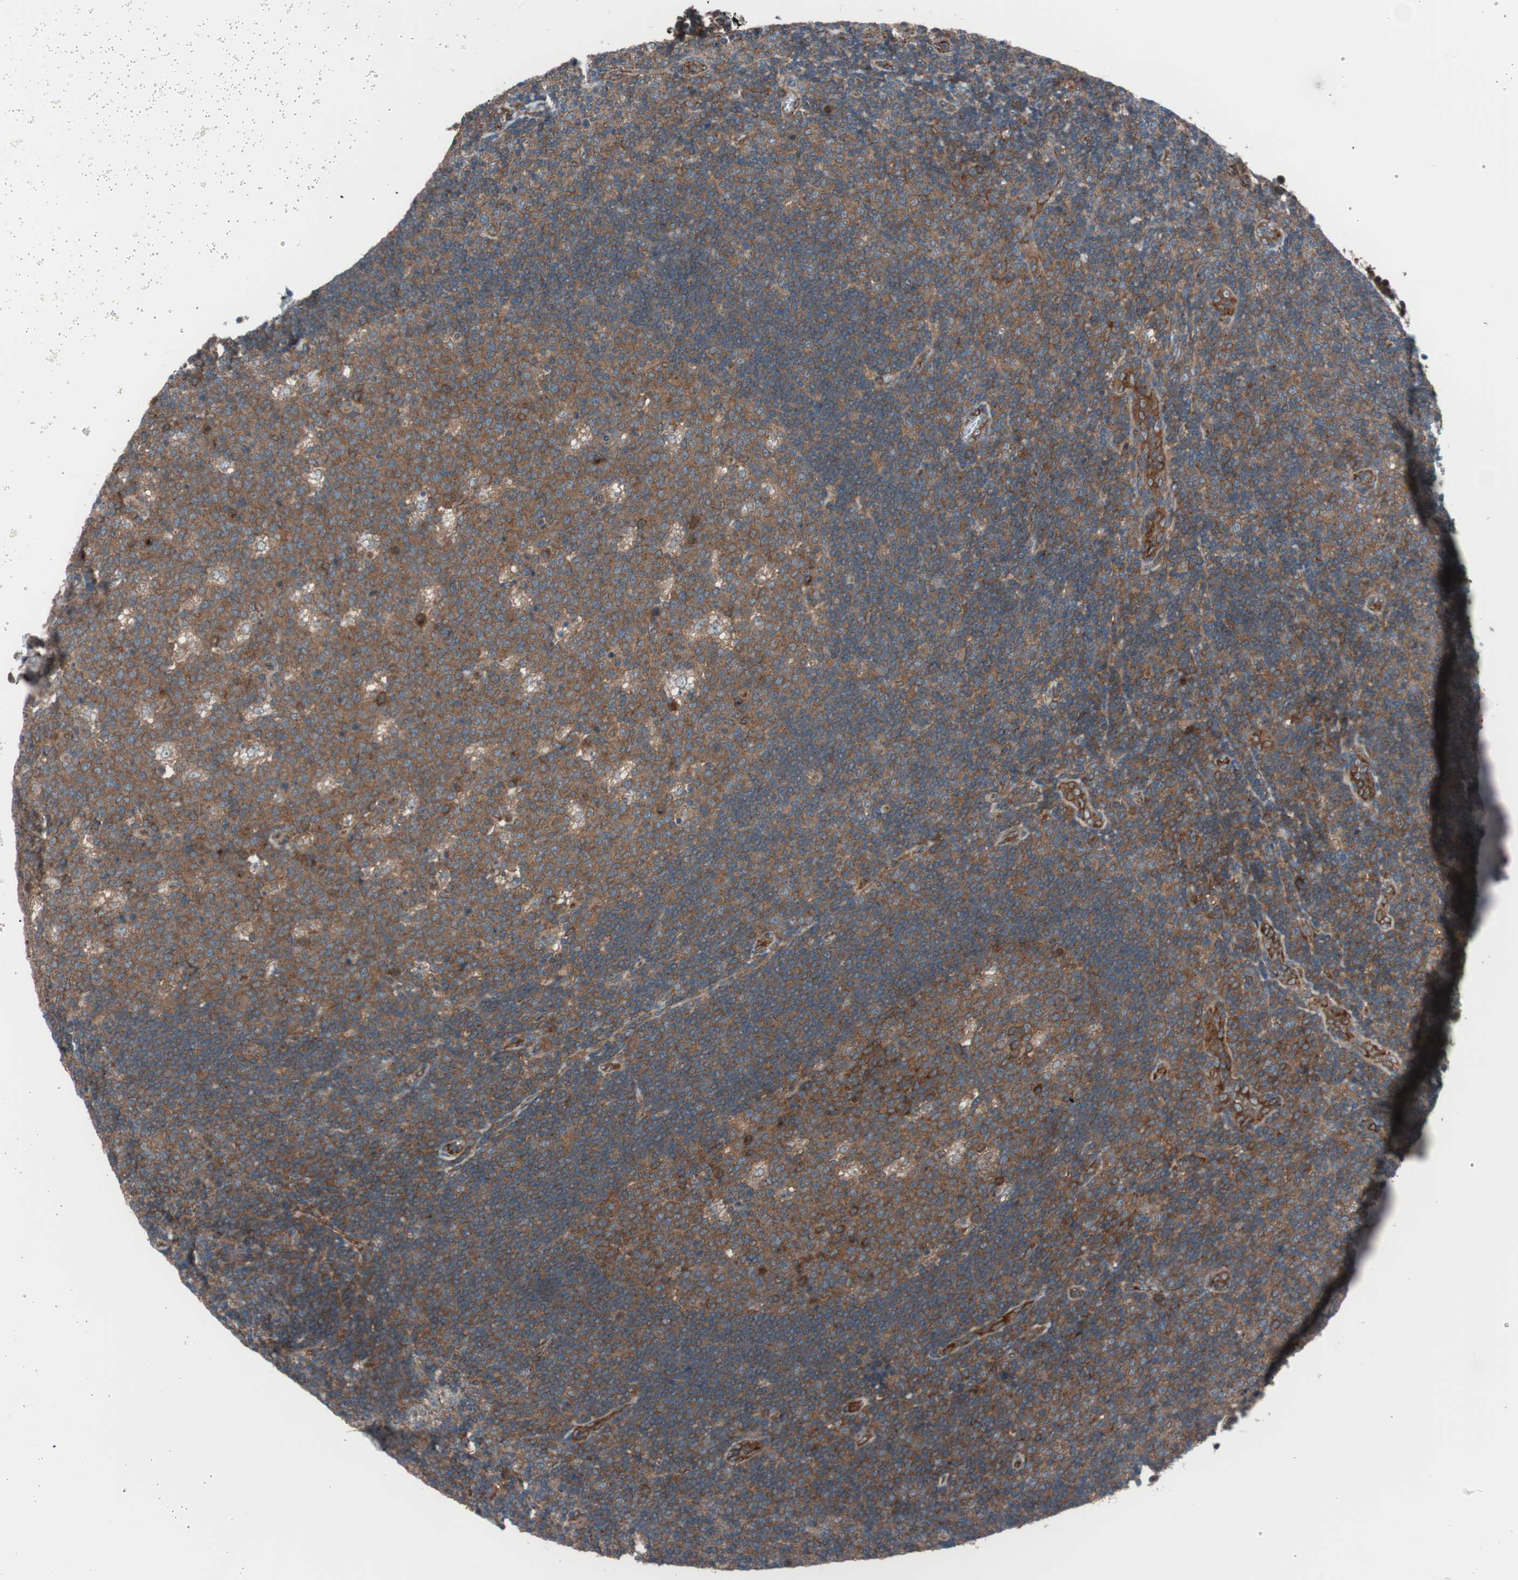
{"staining": {"intensity": "moderate", "quantity": ">75%", "location": "cytoplasmic/membranous"}, "tissue": "lymph node", "cell_type": "Germinal center cells", "image_type": "normal", "snomed": [{"axis": "morphology", "description": "Normal tissue, NOS"}, {"axis": "topography", "description": "Lymph node"}, {"axis": "topography", "description": "Salivary gland"}], "caption": "A brown stain labels moderate cytoplasmic/membranous staining of a protein in germinal center cells of benign lymph node.", "gene": "SEC31A", "patient": {"sex": "male", "age": 8}}